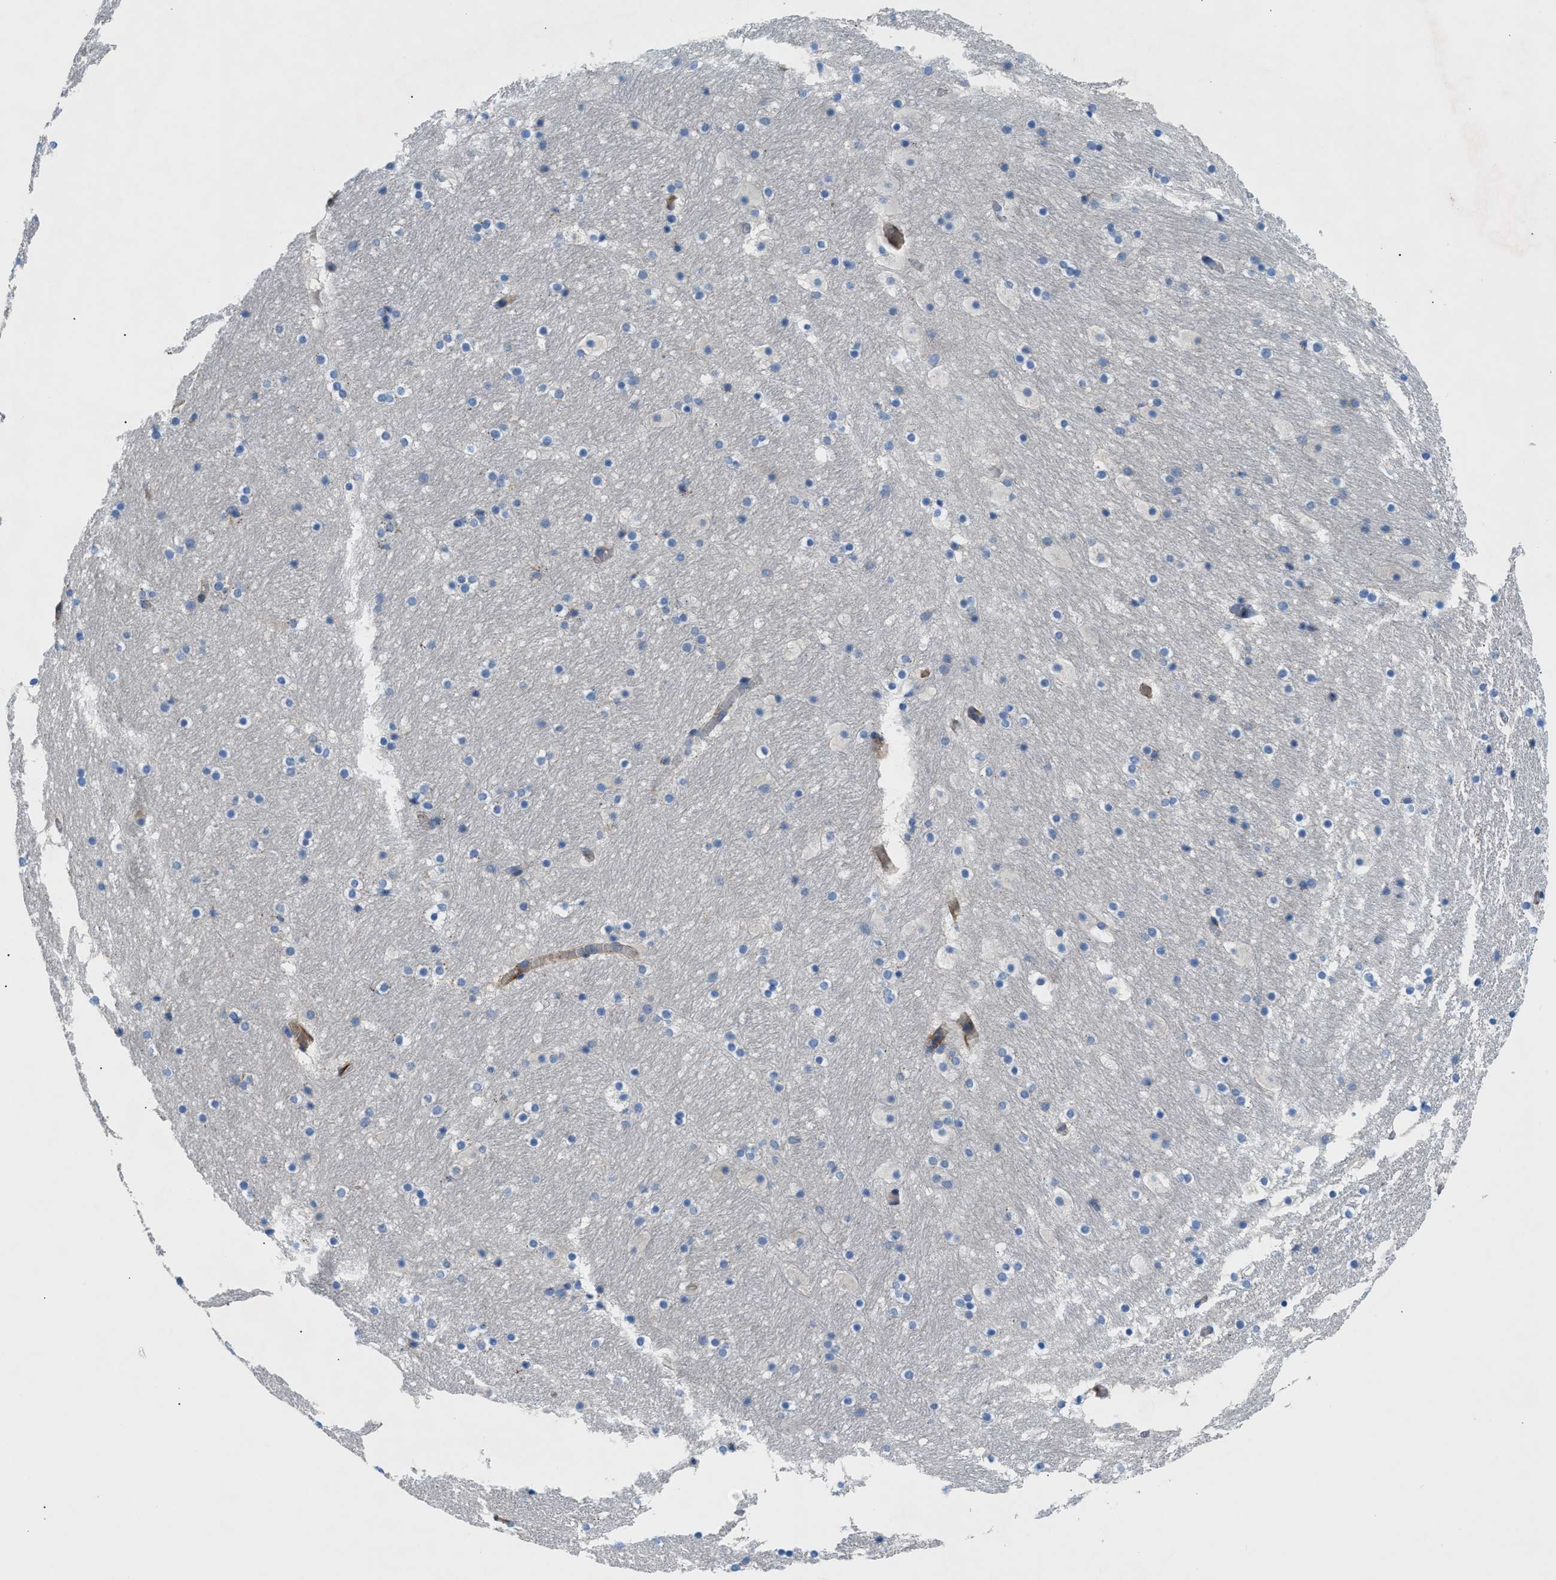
{"staining": {"intensity": "negative", "quantity": "none", "location": "none"}, "tissue": "hippocampus", "cell_type": "Glial cells", "image_type": "normal", "snomed": [{"axis": "morphology", "description": "Normal tissue, NOS"}, {"axis": "topography", "description": "Hippocampus"}], "caption": "Immunohistochemistry micrograph of unremarkable hippocampus stained for a protein (brown), which exhibits no positivity in glial cells.", "gene": "ORAI1", "patient": {"sex": "male", "age": 45}}